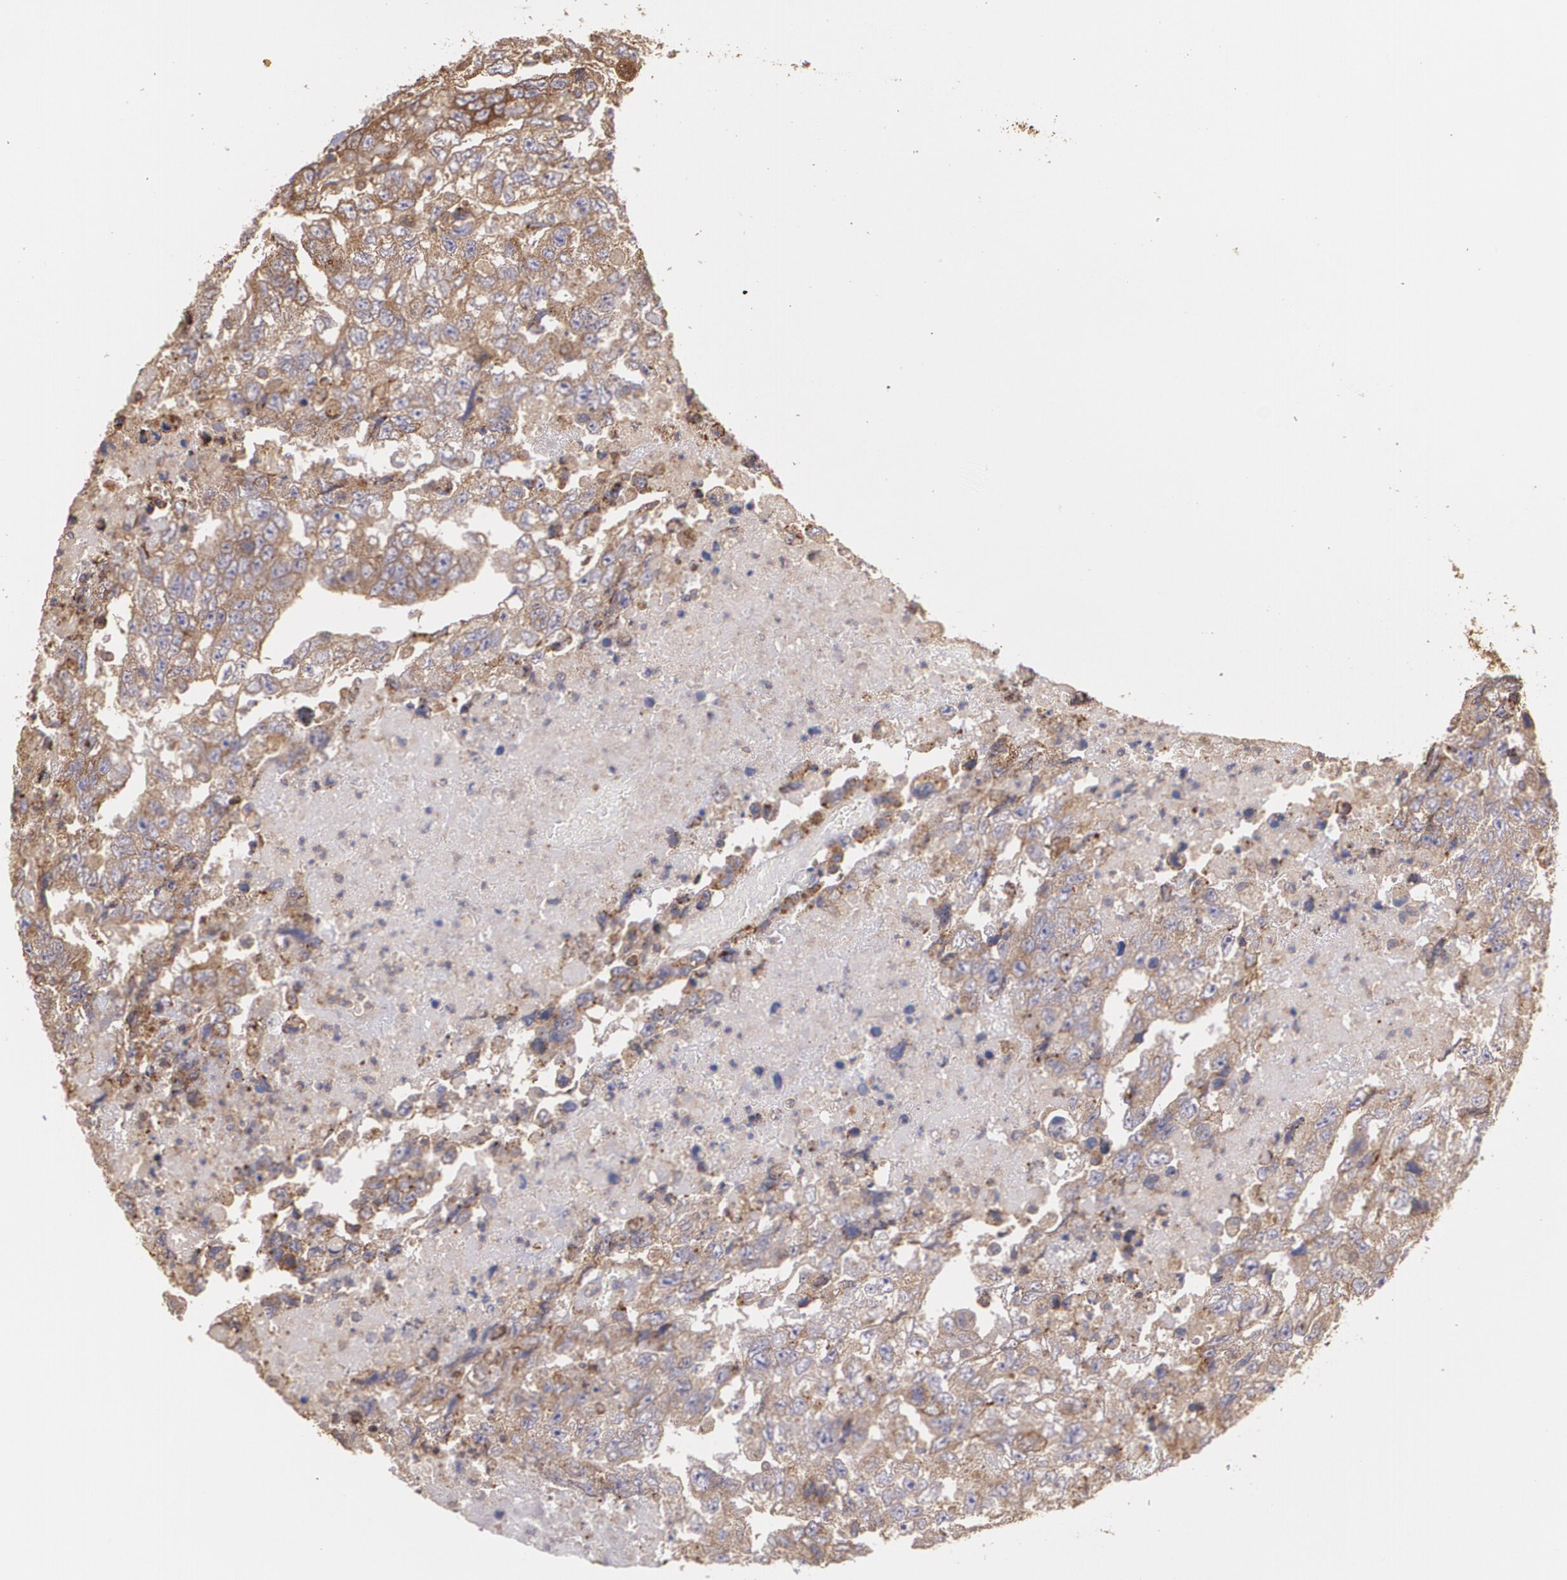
{"staining": {"intensity": "moderate", "quantity": ">75%", "location": "cytoplasmic/membranous"}, "tissue": "testis cancer", "cell_type": "Tumor cells", "image_type": "cancer", "snomed": [{"axis": "morphology", "description": "Carcinoma, Embryonal, NOS"}, {"axis": "topography", "description": "Testis"}], "caption": "Human testis embryonal carcinoma stained with a brown dye reveals moderate cytoplasmic/membranous positive staining in approximately >75% of tumor cells.", "gene": "ECE1", "patient": {"sex": "male", "age": 36}}